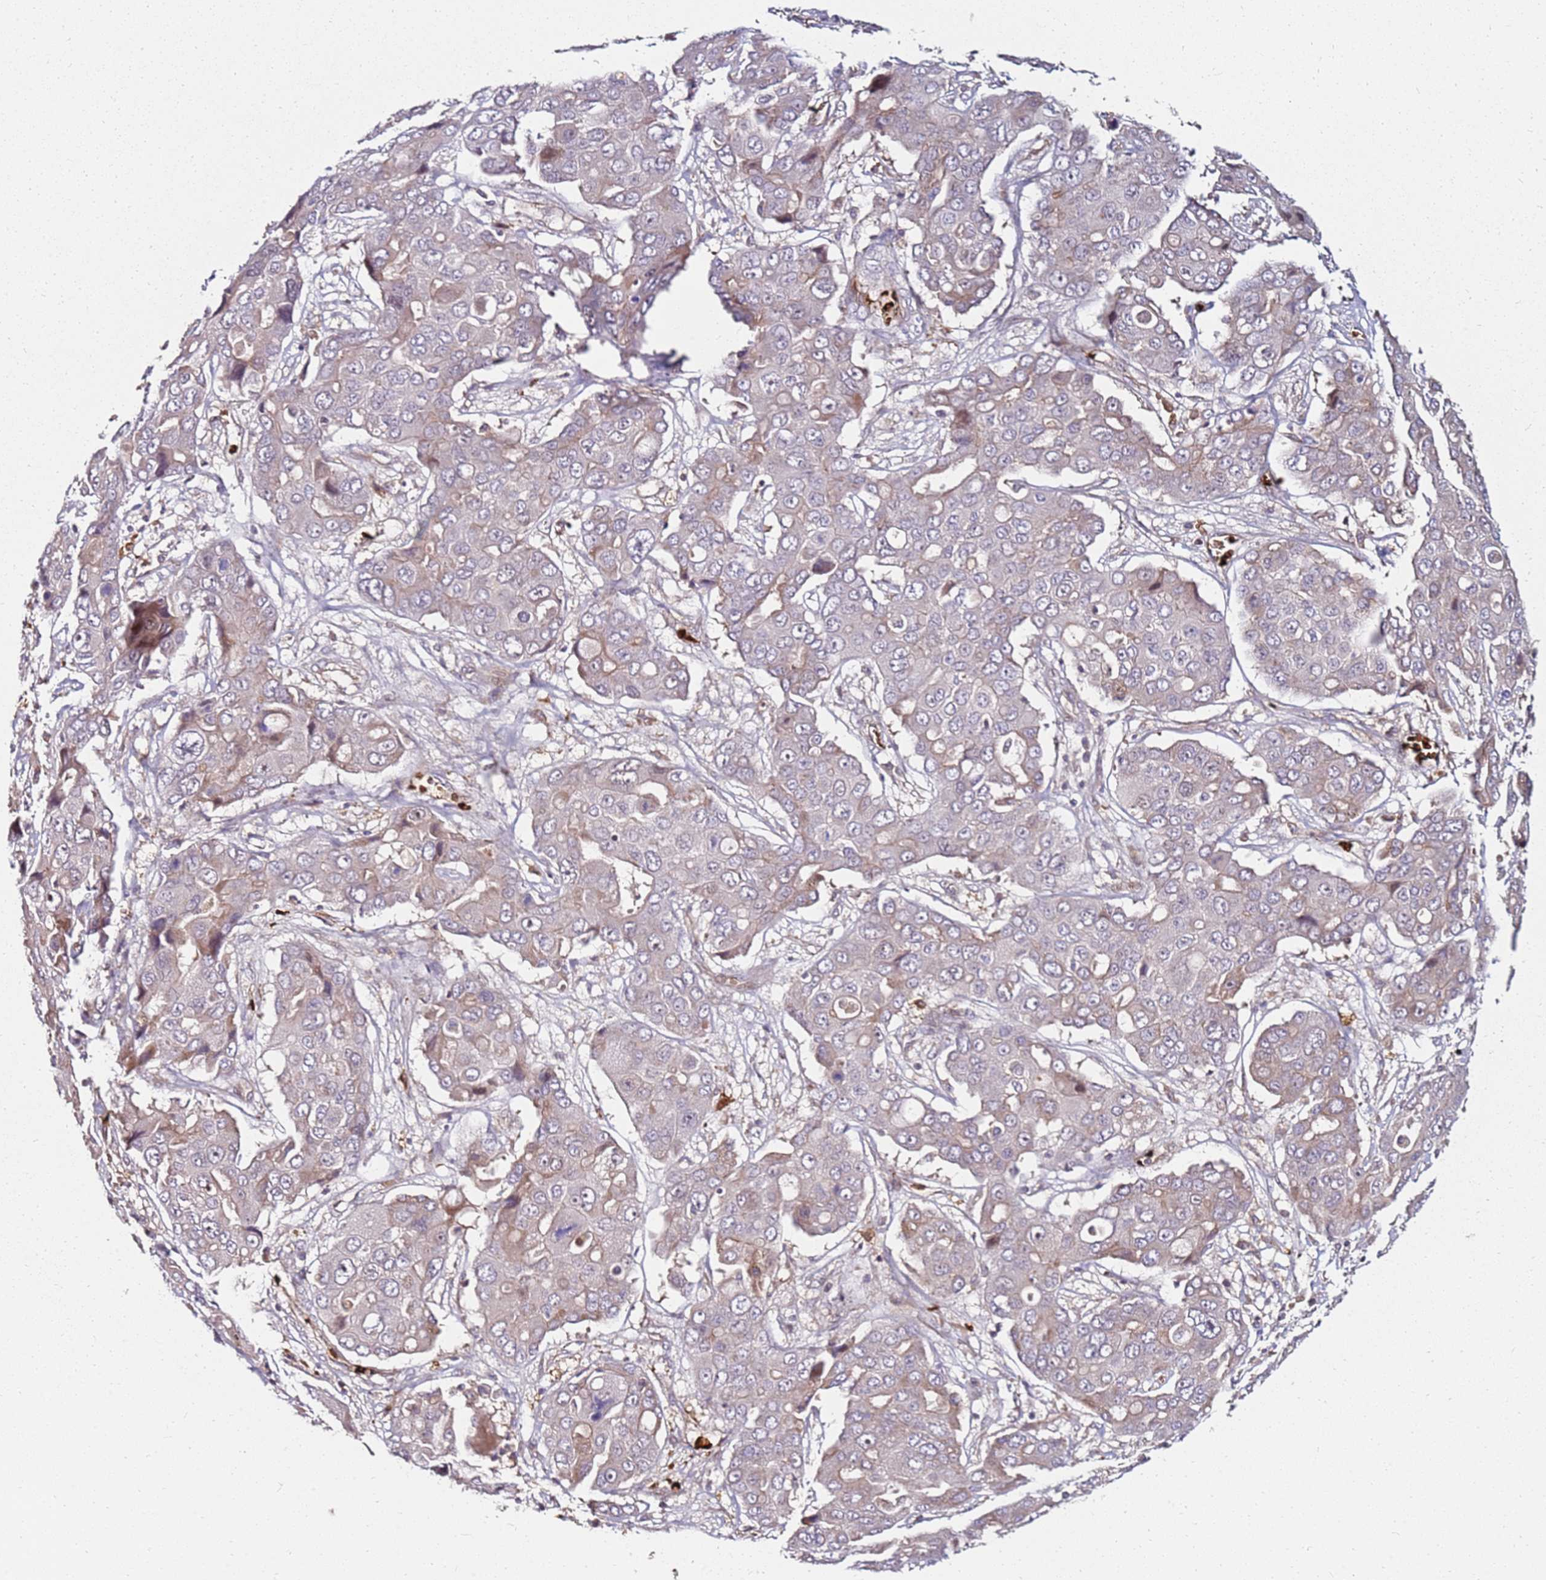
{"staining": {"intensity": "weak", "quantity": "<25%", "location": "cytoplasmic/membranous"}, "tissue": "liver cancer", "cell_type": "Tumor cells", "image_type": "cancer", "snomed": [{"axis": "morphology", "description": "Cholangiocarcinoma"}, {"axis": "topography", "description": "Liver"}], "caption": "Immunohistochemistry (IHC) of human cholangiocarcinoma (liver) exhibits no expression in tumor cells.", "gene": "RNF11", "patient": {"sex": "male", "age": 67}}